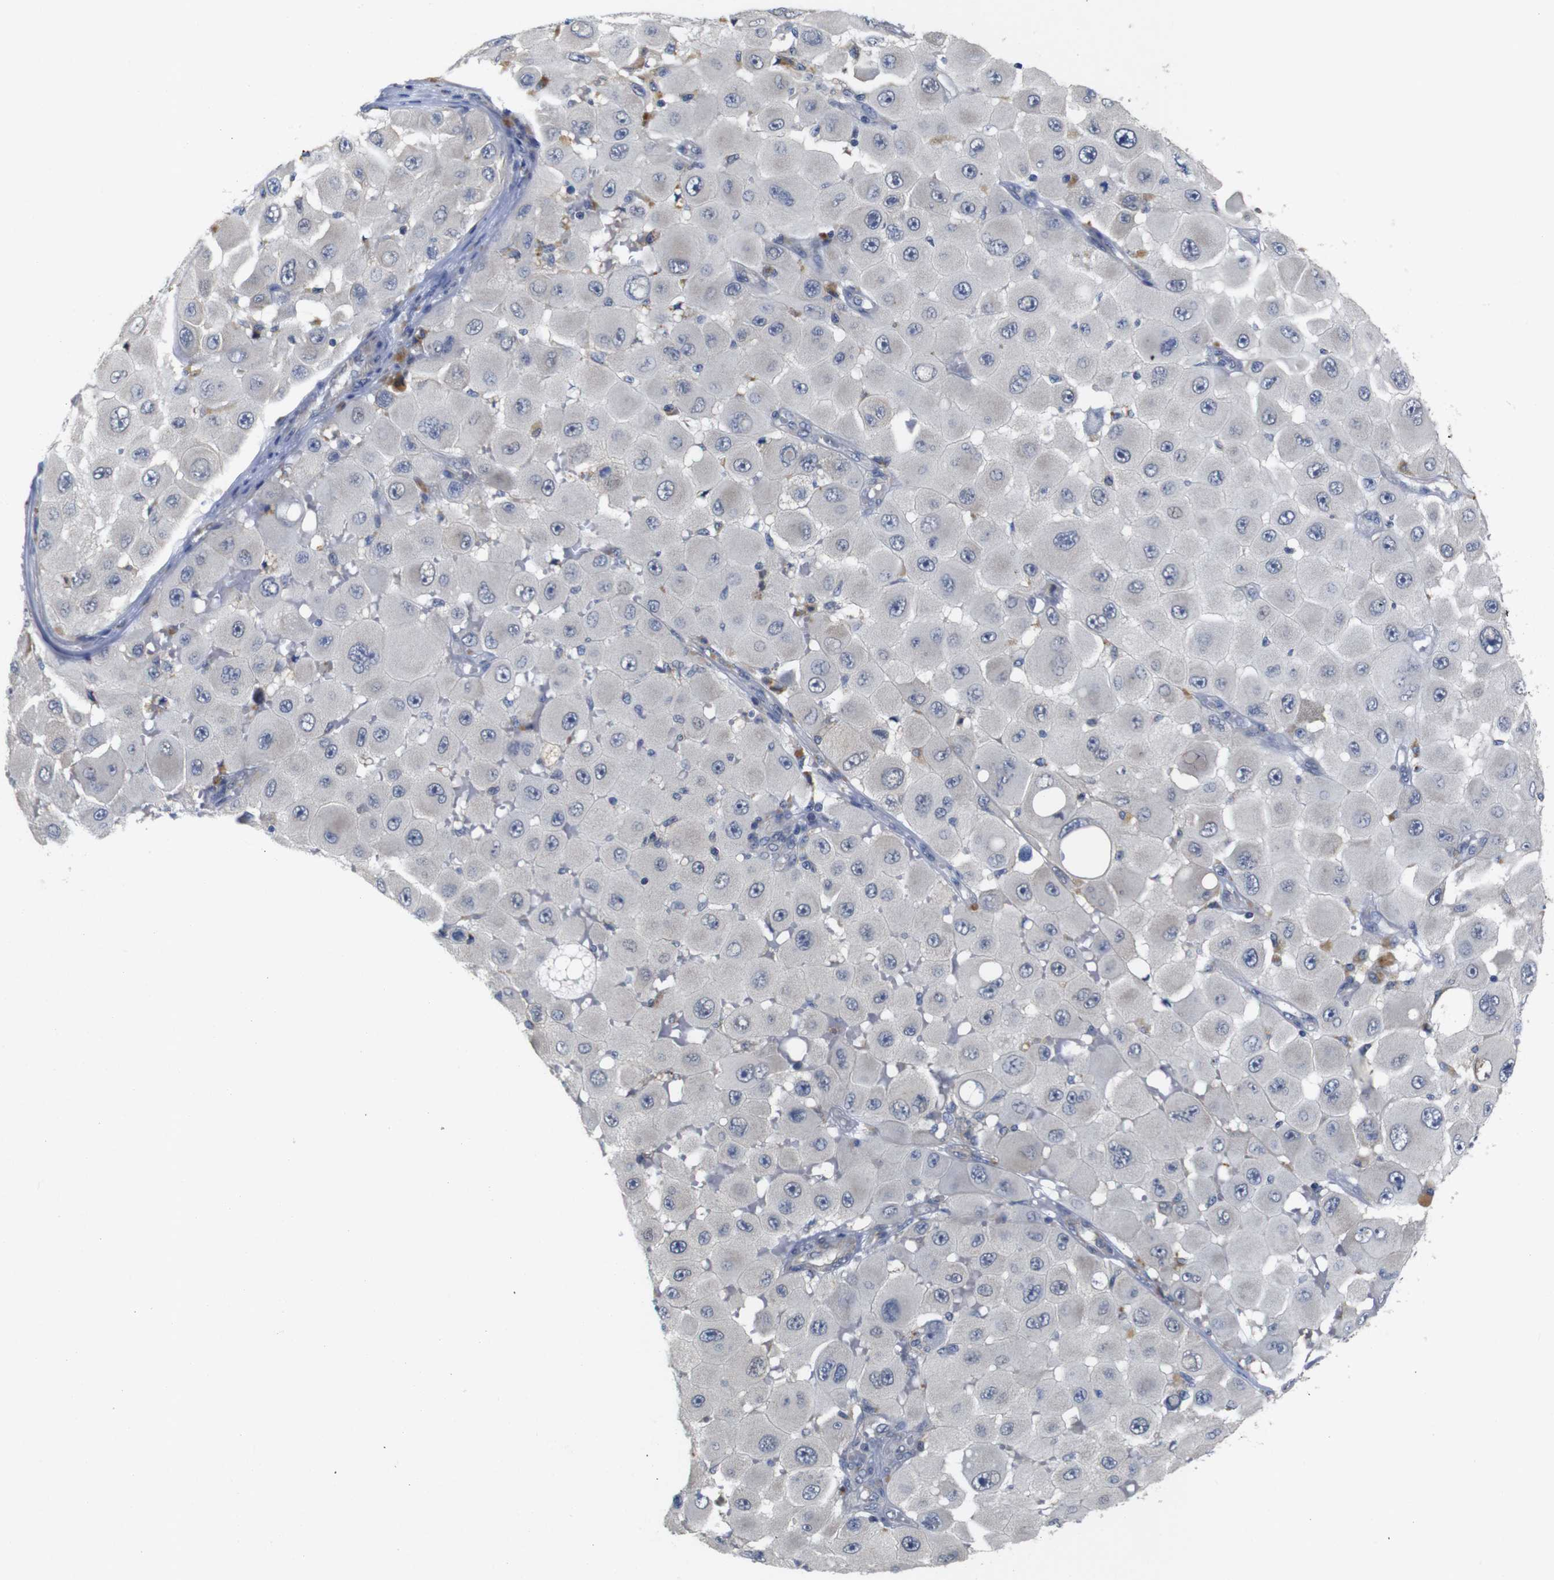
{"staining": {"intensity": "negative", "quantity": "none", "location": "none"}, "tissue": "melanoma", "cell_type": "Tumor cells", "image_type": "cancer", "snomed": [{"axis": "morphology", "description": "Malignant melanoma, NOS"}, {"axis": "topography", "description": "Skin"}], "caption": "High power microscopy photomicrograph of an immunohistochemistry (IHC) micrograph of malignant melanoma, revealing no significant expression in tumor cells.", "gene": "FNTA", "patient": {"sex": "female", "age": 81}}